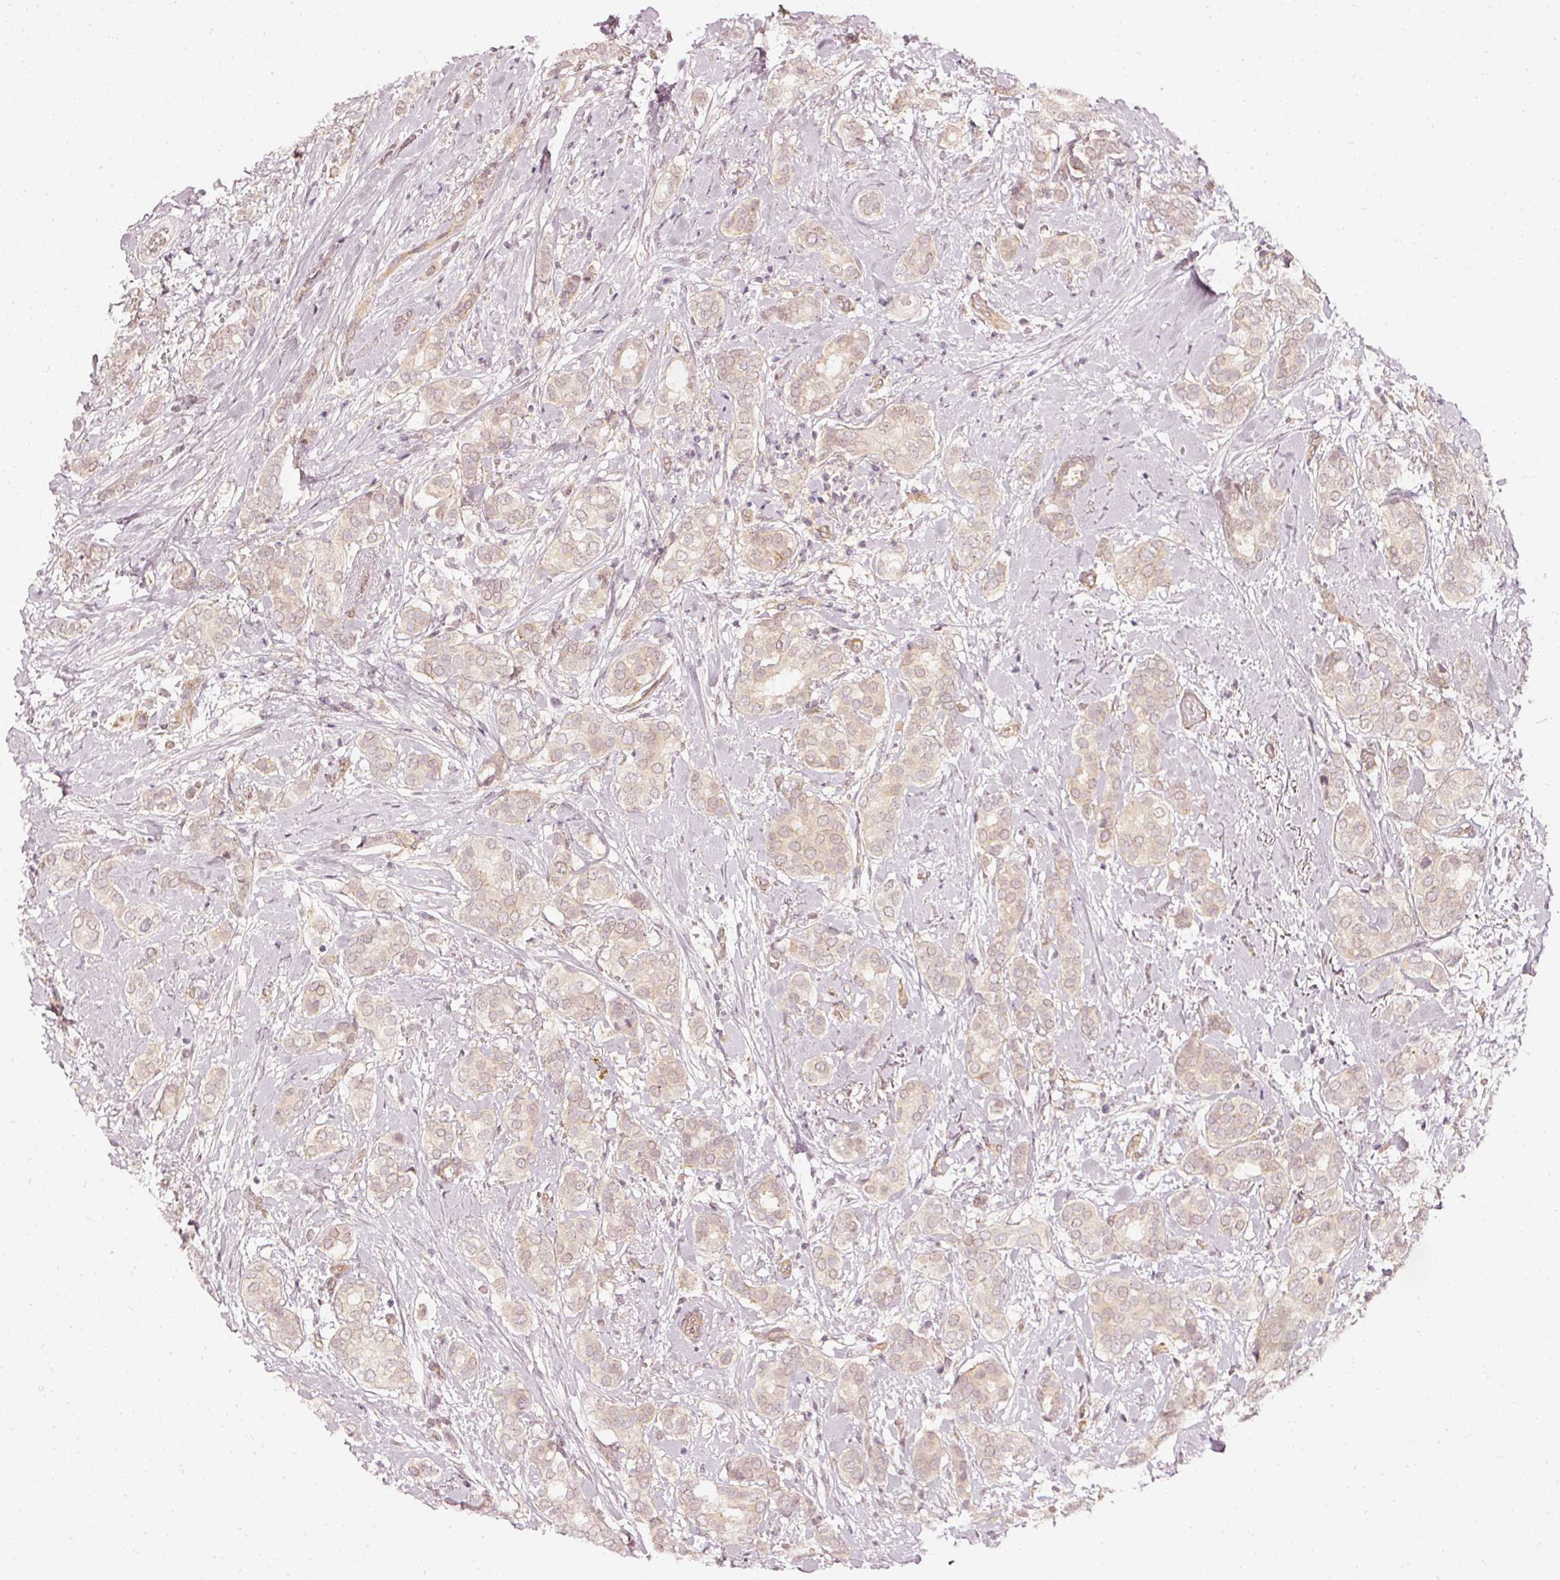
{"staining": {"intensity": "weak", "quantity": "25%-75%", "location": "cytoplasmic/membranous"}, "tissue": "breast cancer", "cell_type": "Tumor cells", "image_type": "cancer", "snomed": [{"axis": "morphology", "description": "Duct carcinoma"}, {"axis": "topography", "description": "Breast"}], "caption": "DAB immunohistochemical staining of breast cancer (infiltrating ductal carcinoma) demonstrates weak cytoplasmic/membranous protein staining in approximately 25%-75% of tumor cells.", "gene": "DRD2", "patient": {"sex": "female", "age": 73}}